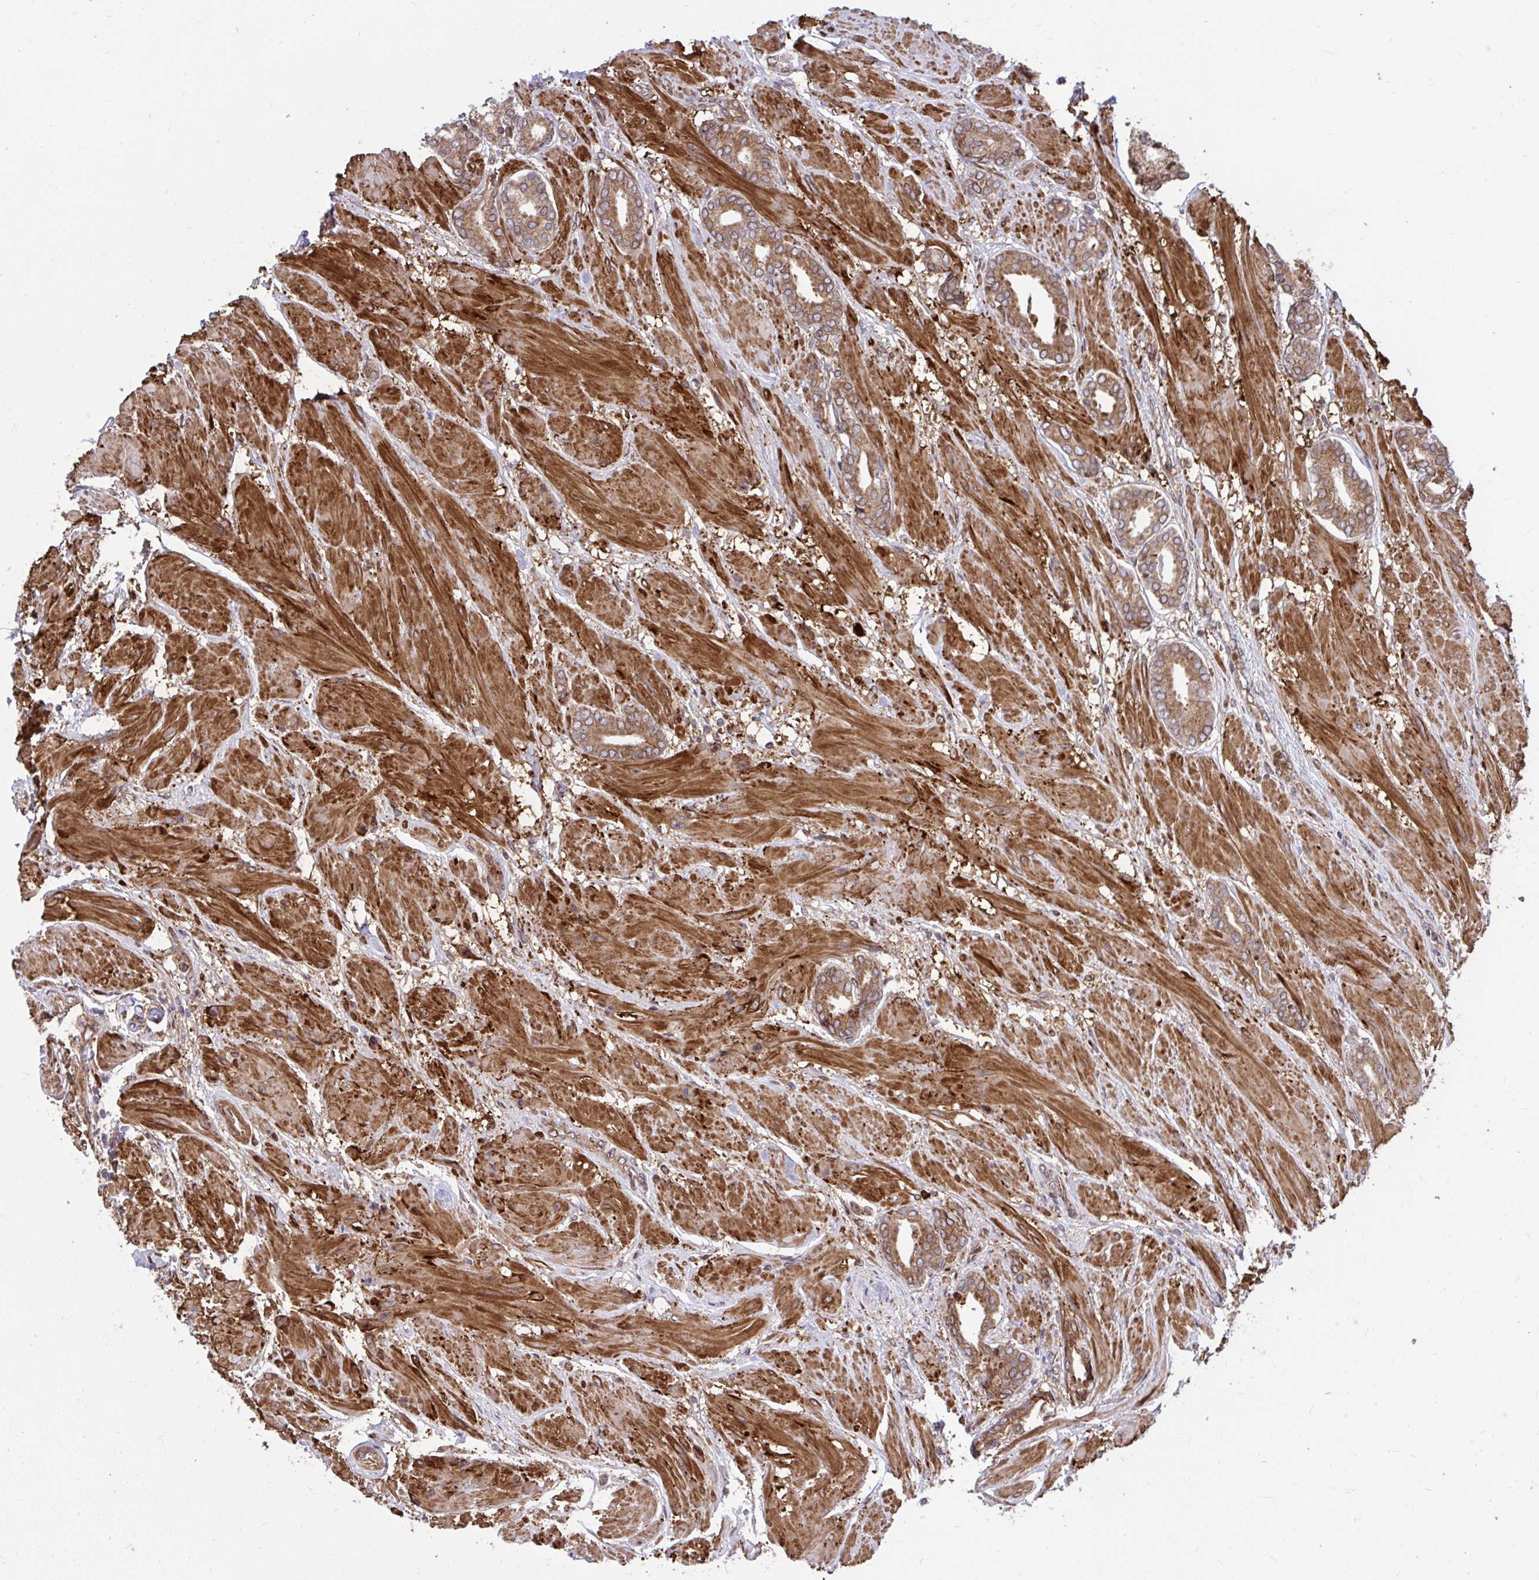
{"staining": {"intensity": "moderate", "quantity": ">75%", "location": "cytoplasmic/membranous"}, "tissue": "prostate cancer", "cell_type": "Tumor cells", "image_type": "cancer", "snomed": [{"axis": "morphology", "description": "Adenocarcinoma, High grade"}, {"axis": "topography", "description": "Prostate"}], "caption": "Immunohistochemistry micrograph of human prostate high-grade adenocarcinoma stained for a protein (brown), which exhibits medium levels of moderate cytoplasmic/membranous positivity in about >75% of tumor cells.", "gene": "STIM2", "patient": {"sex": "male", "age": 56}}